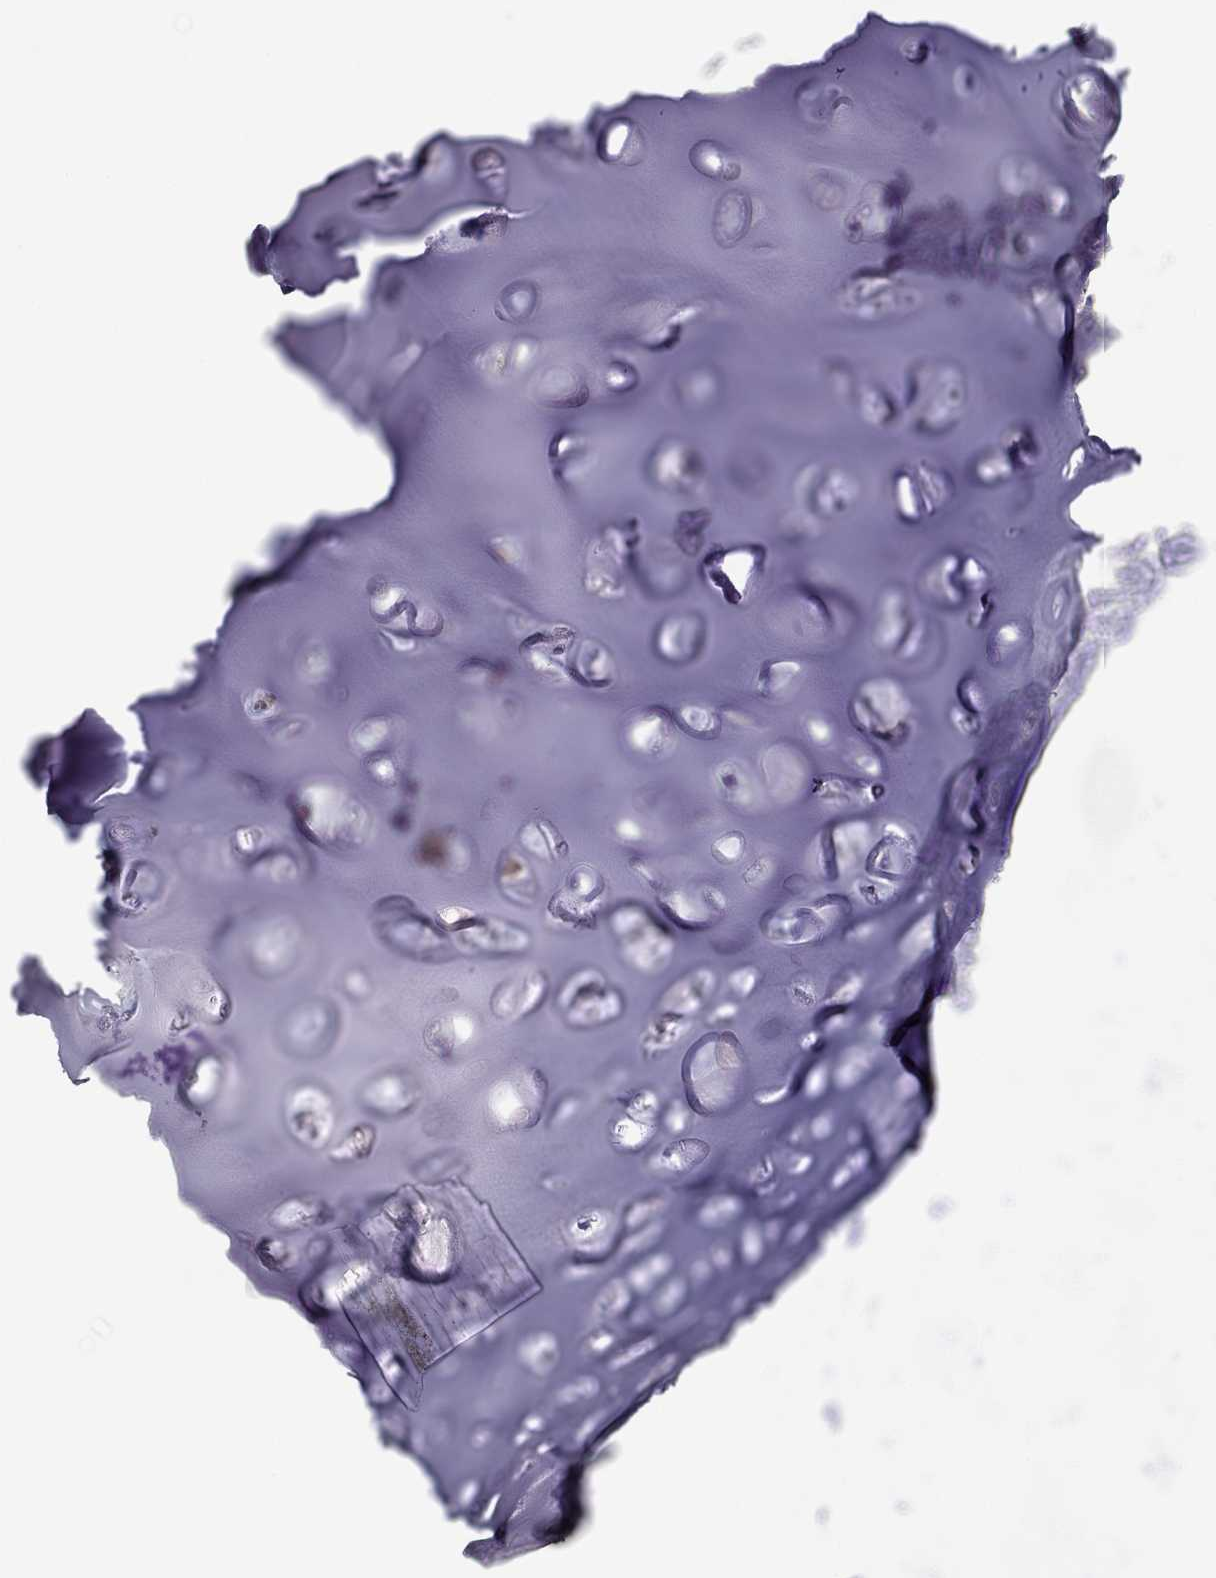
{"staining": {"intensity": "negative", "quantity": "none", "location": "none"}, "tissue": "soft tissue", "cell_type": "Chondrocytes", "image_type": "normal", "snomed": [{"axis": "morphology", "description": "Normal tissue, NOS"}, {"axis": "topography", "description": "Cartilage tissue"}], "caption": "High magnification brightfield microscopy of normal soft tissue stained with DAB (brown) and counterstained with hematoxylin (blue): chondrocytes show no significant staining. (DAB (3,3'-diaminobenzidine) immunohistochemistry (IHC), high magnification).", "gene": "SLC46A2", "patient": {"sex": "male", "age": 62}}